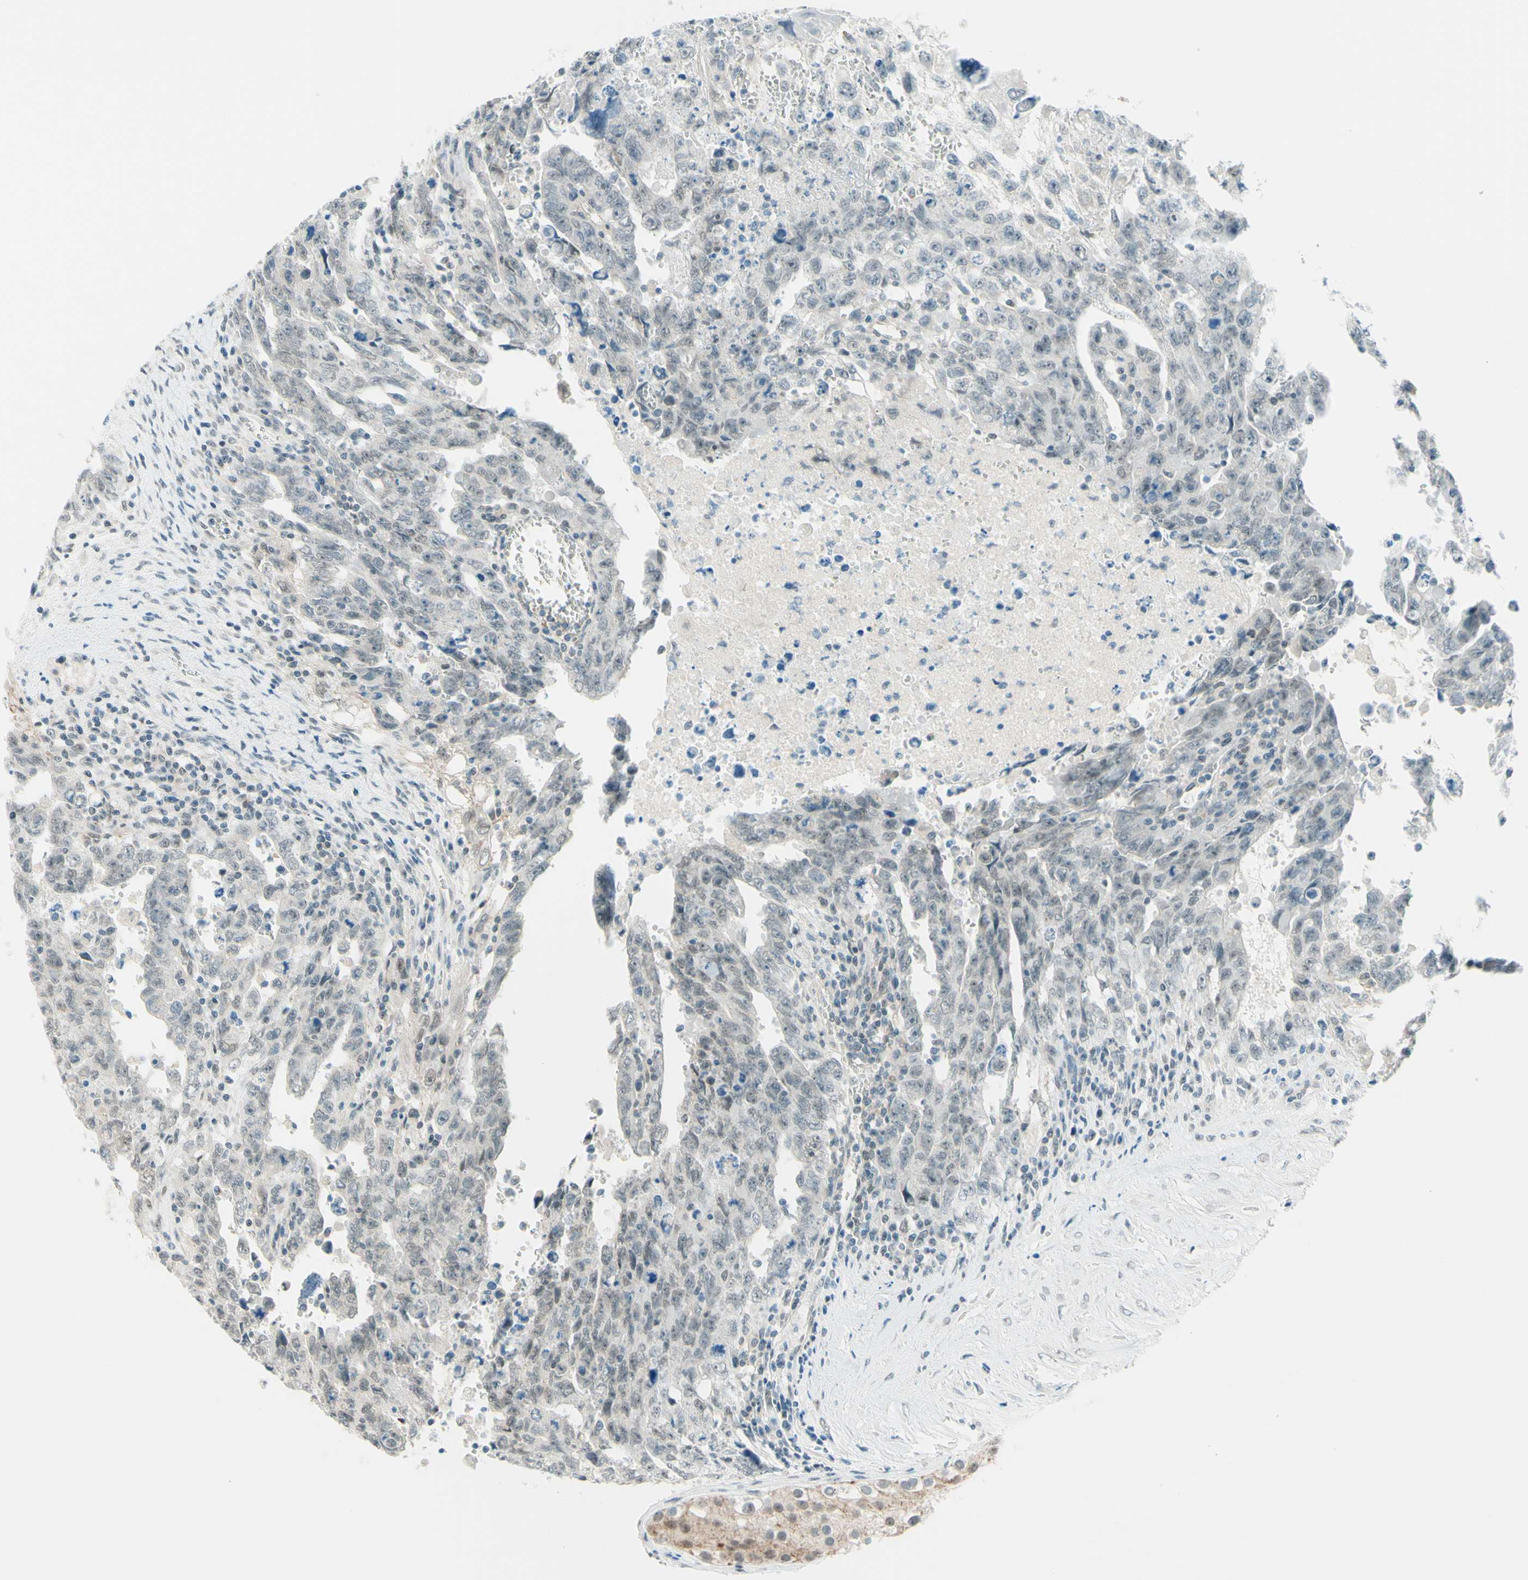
{"staining": {"intensity": "weak", "quantity": "<25%", "location": "nuclear"}, "tissue": "testis cancer", "cell_type": "Tumor cells", "image_type": "cancer", "snomed": [{"axis": "morphology", "description": "Carcinoma, Embryonal, NOS"}, {"axis": "topography", "description": "Testis"}], "caption": "The IHC photomicrograph has no significant staining in tumor cells of embryonal carcinoma (testis) tissue.", "gene": "JPH1", "patient": {"sex": "male", "age": 28}}